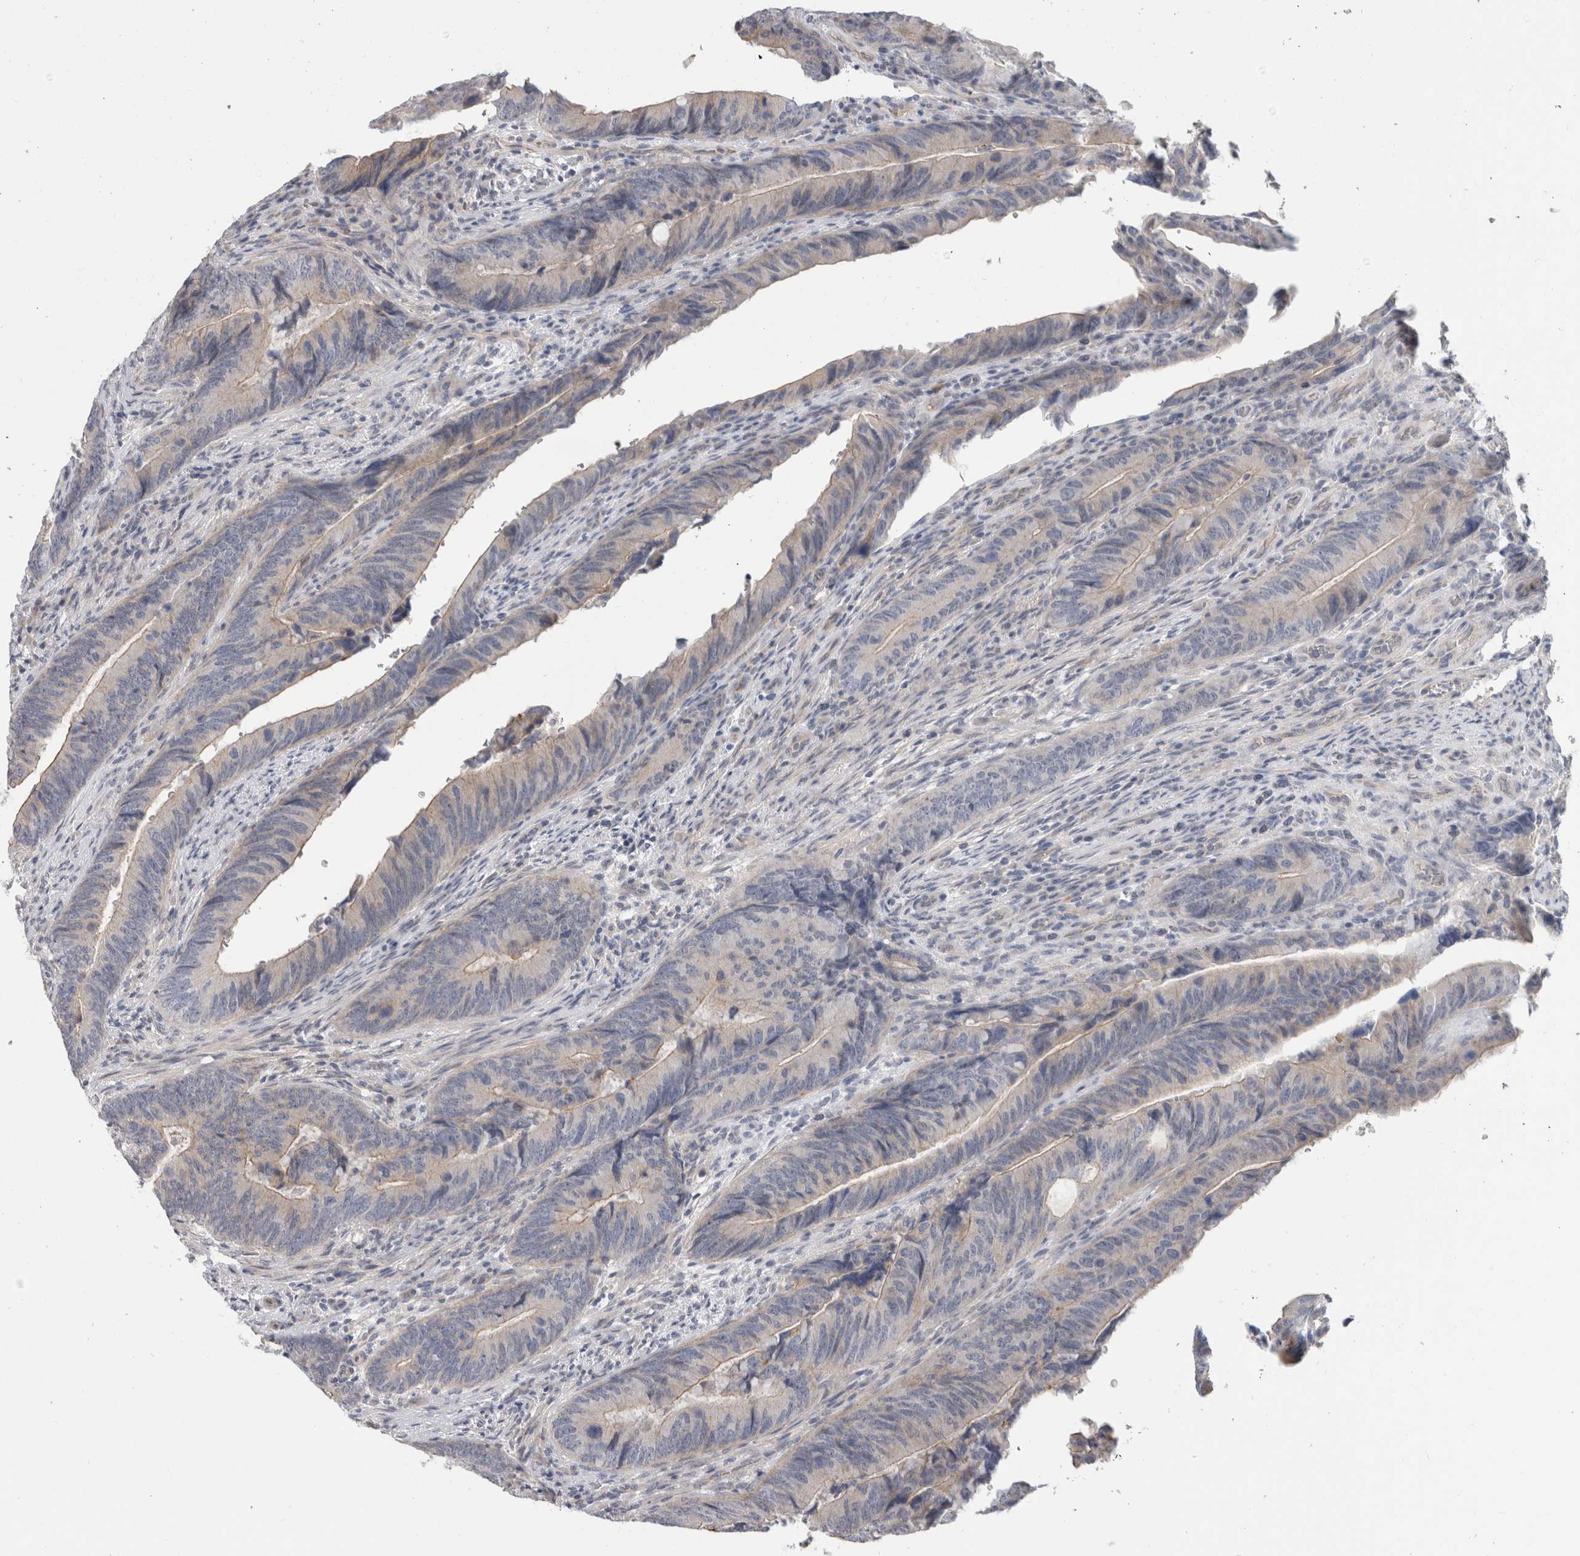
{"staining": {"intensity": "weak", "quantity": "<25%", "location": "cytoplasmic/membranous"}, "tissue": "colorectal cancer", "cell_type": "Tumor cells", "image_type": "cancer", "snomed": [{"axis": "morphology", "description": "Normal tissue, NOS"}, {"axis": "morphology", "description": "Adenocarcinoma, NOS"}, {"axis": "topography", "description": "Colon"}], "caption": "Colorectal cancer (adenocarcinoma) was stained to show a protein in brown. There is no significant staining in tumor cells.", "gene": "AFP", "patient": {"sex": "male", "age": 56}}